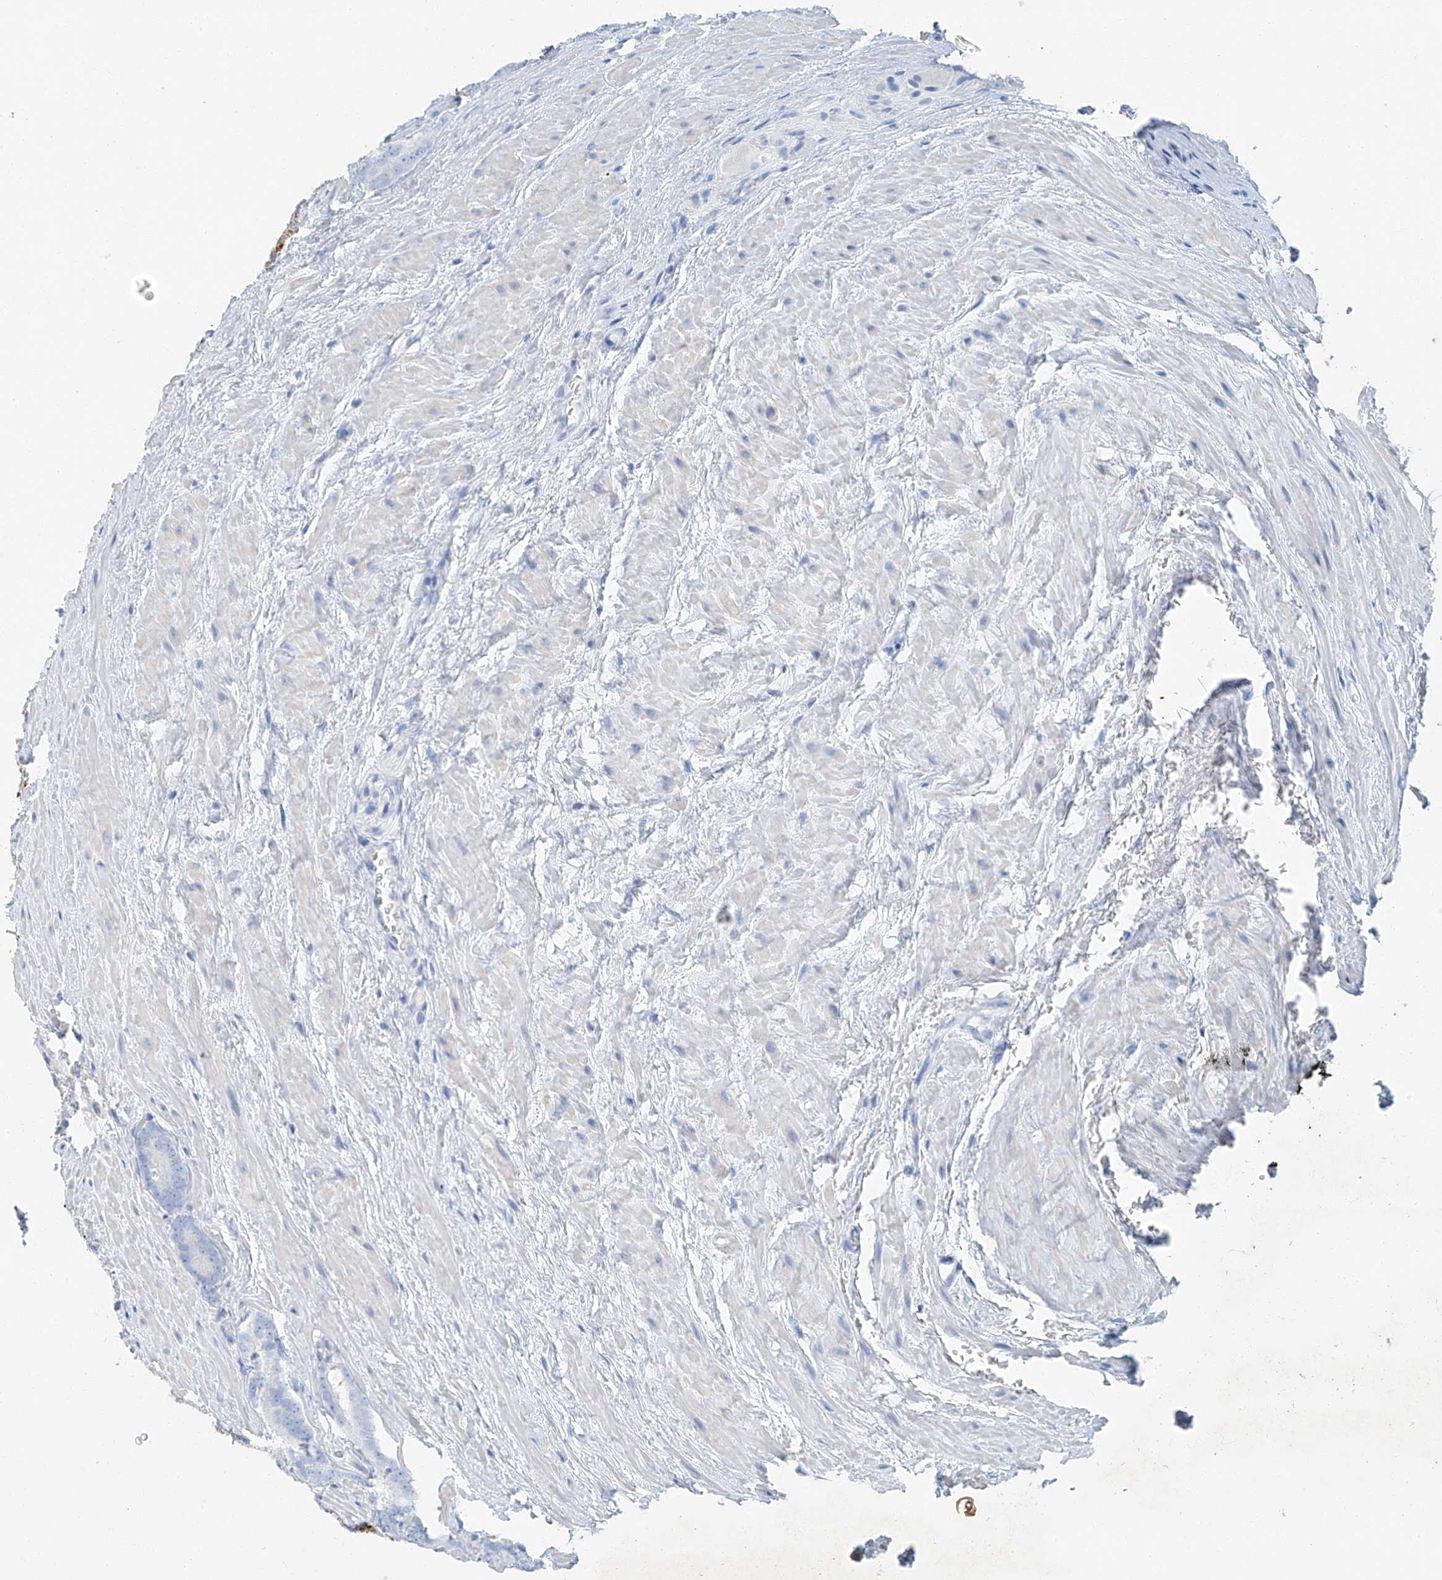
{"staining": {"intensity": "negative", "quantity": "none", "location": "none"}, "tissue": "prostate cancer", "cell_type": "Tumor cells", "image_type": "cancer", "snomed": [{"axis": "morphology", "description": "Adenocarcinoma, High grade"}, {"axis": "topography", "description": "Prostate"}], "caption": "DAB immunohistochemical staining of prostate high-grade adenocarcinoma exhibits no significant staining in tumor cells.", "gene": "C1orf87", "patient": {"sex": "male", "age": 66}}